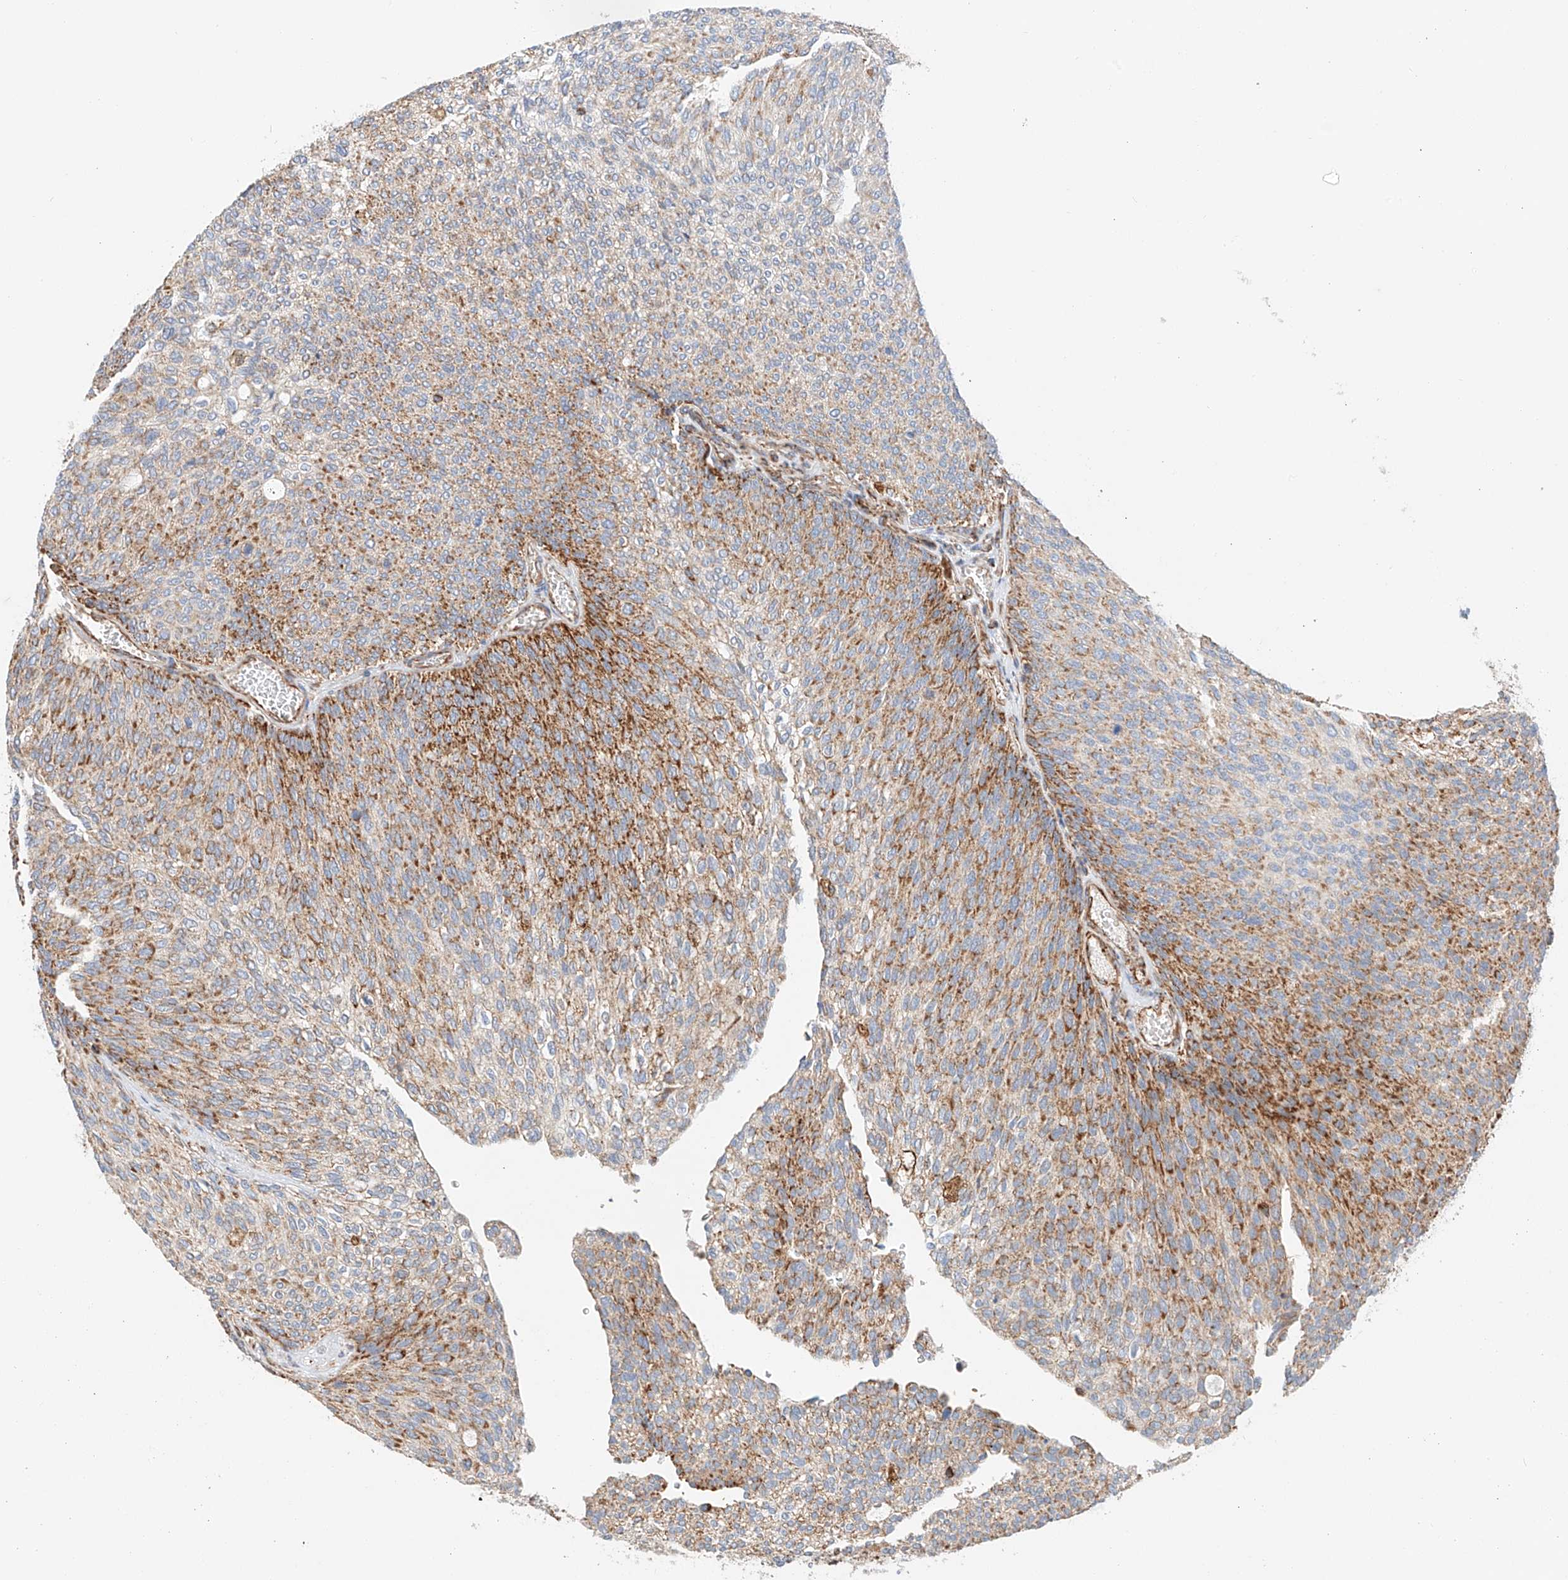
{"staining": {"intensity": "moderate", "quantity": ">75%", "location": "cytoplasmic/membranous"}, "tissue": "urothelial cancer", "cell_type": "Tumor cells", "image_type": "cancer", "snomed": [{"axis": "morphology", "description": "Urothelial carcinoma, Low grade"}, {"axis": "topography", "description": "Urinary bladder"}], "caption": "There is medium levels of moderate cytoplasmic/membranous expression in tumor cells of urothelial carcinoma (low-grade), as demonstrated by immunohistochemical staining (brown color).", "gene": "NDUFV3", "patient": {"sex": "female", "age": 79}}